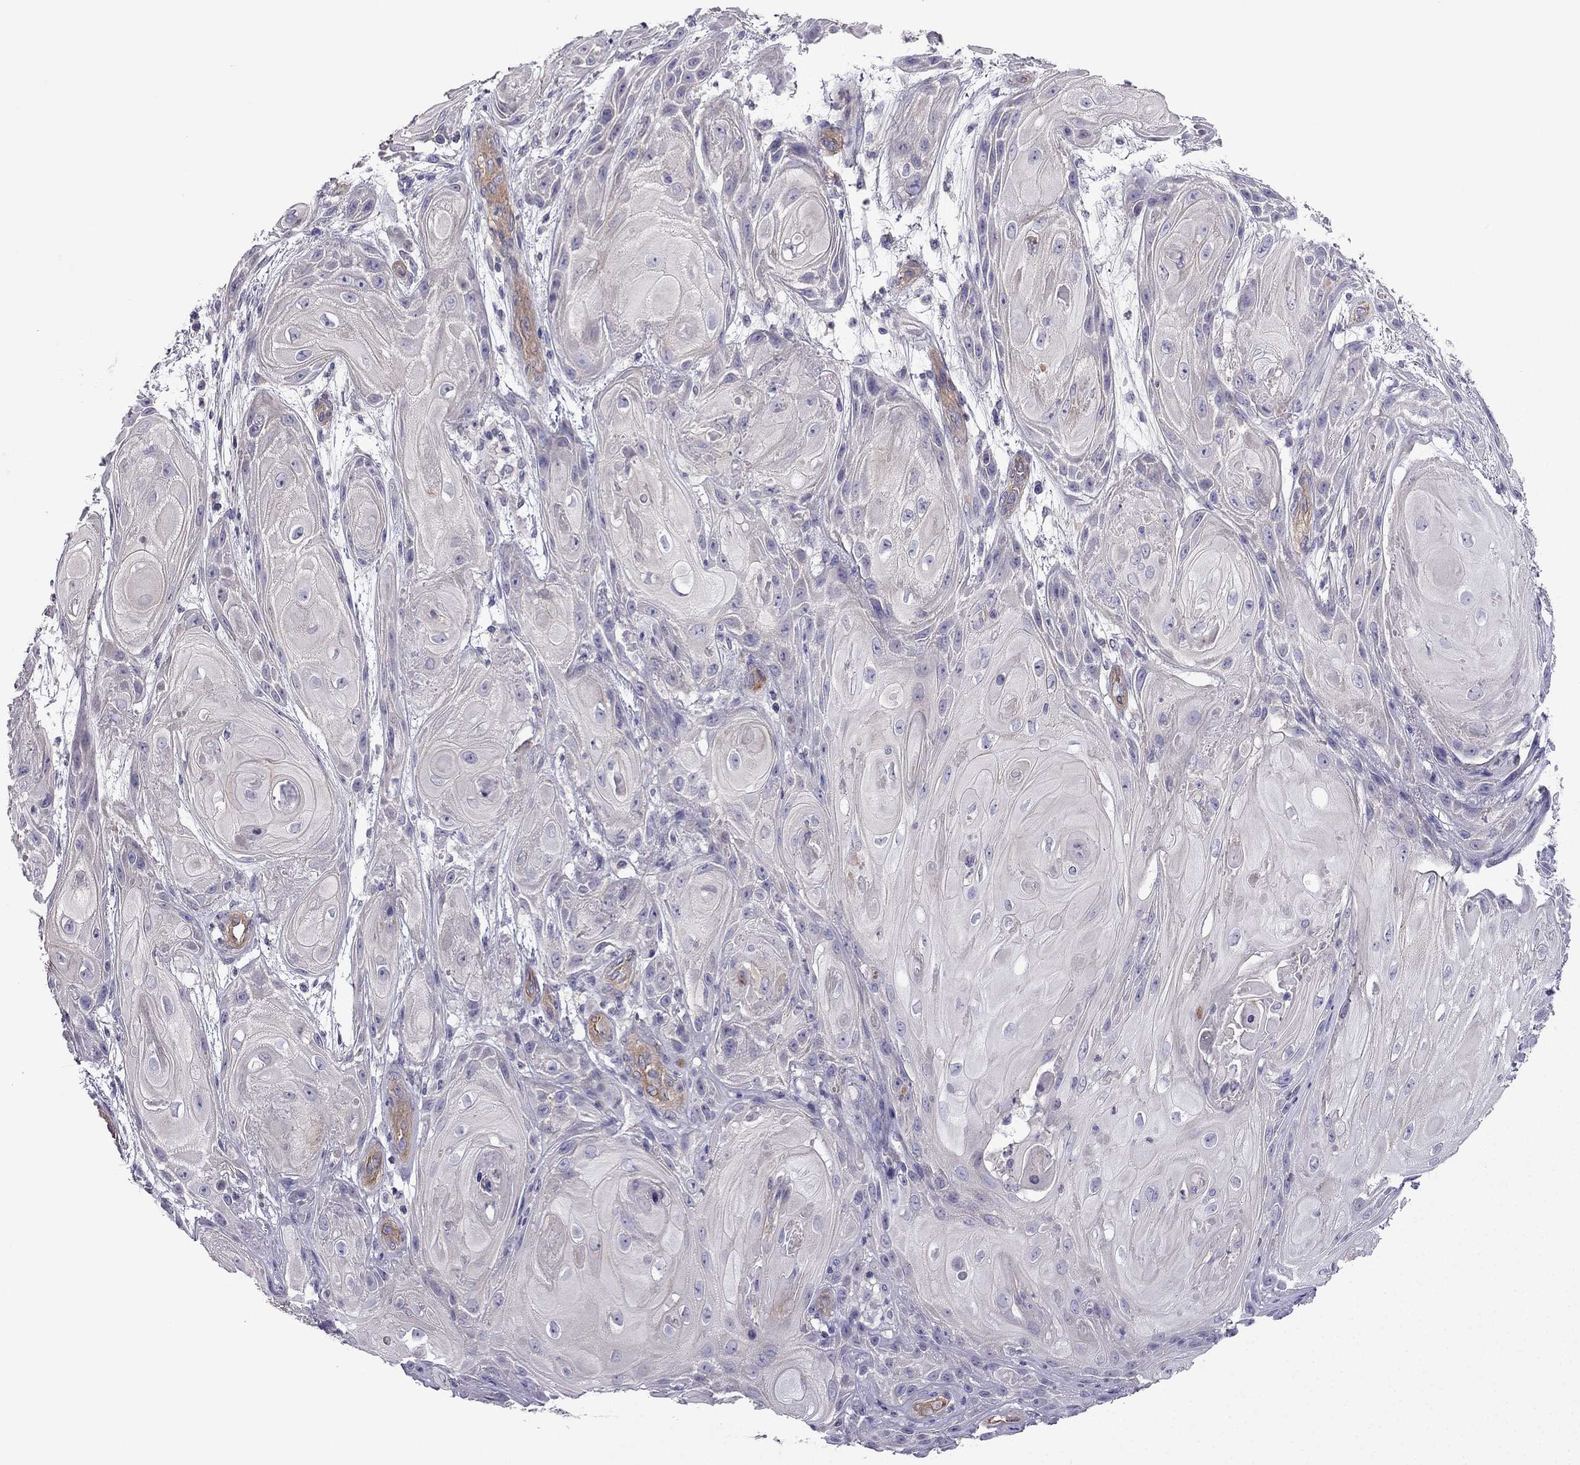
{"staining": {"intensity": "negative", "quantity": "none", "location": "none"}, "tissue": "skin cancer", "cell_type": "Tumor cells", "image_type": "cancer", "snomed": [{"axis": "morphology", "description": "Squamous cell carcinoma, NOS"}, {"axis": "topography", "description": "Skin"}], "caption": "Tumor cells show no significant protein staining in squamous cell carcinoma (skin). (DAB immunohistochemistry with hematoxylin counter stain).", "gene": "GJA8", "patient": {"sex": "male", "age": 62}}